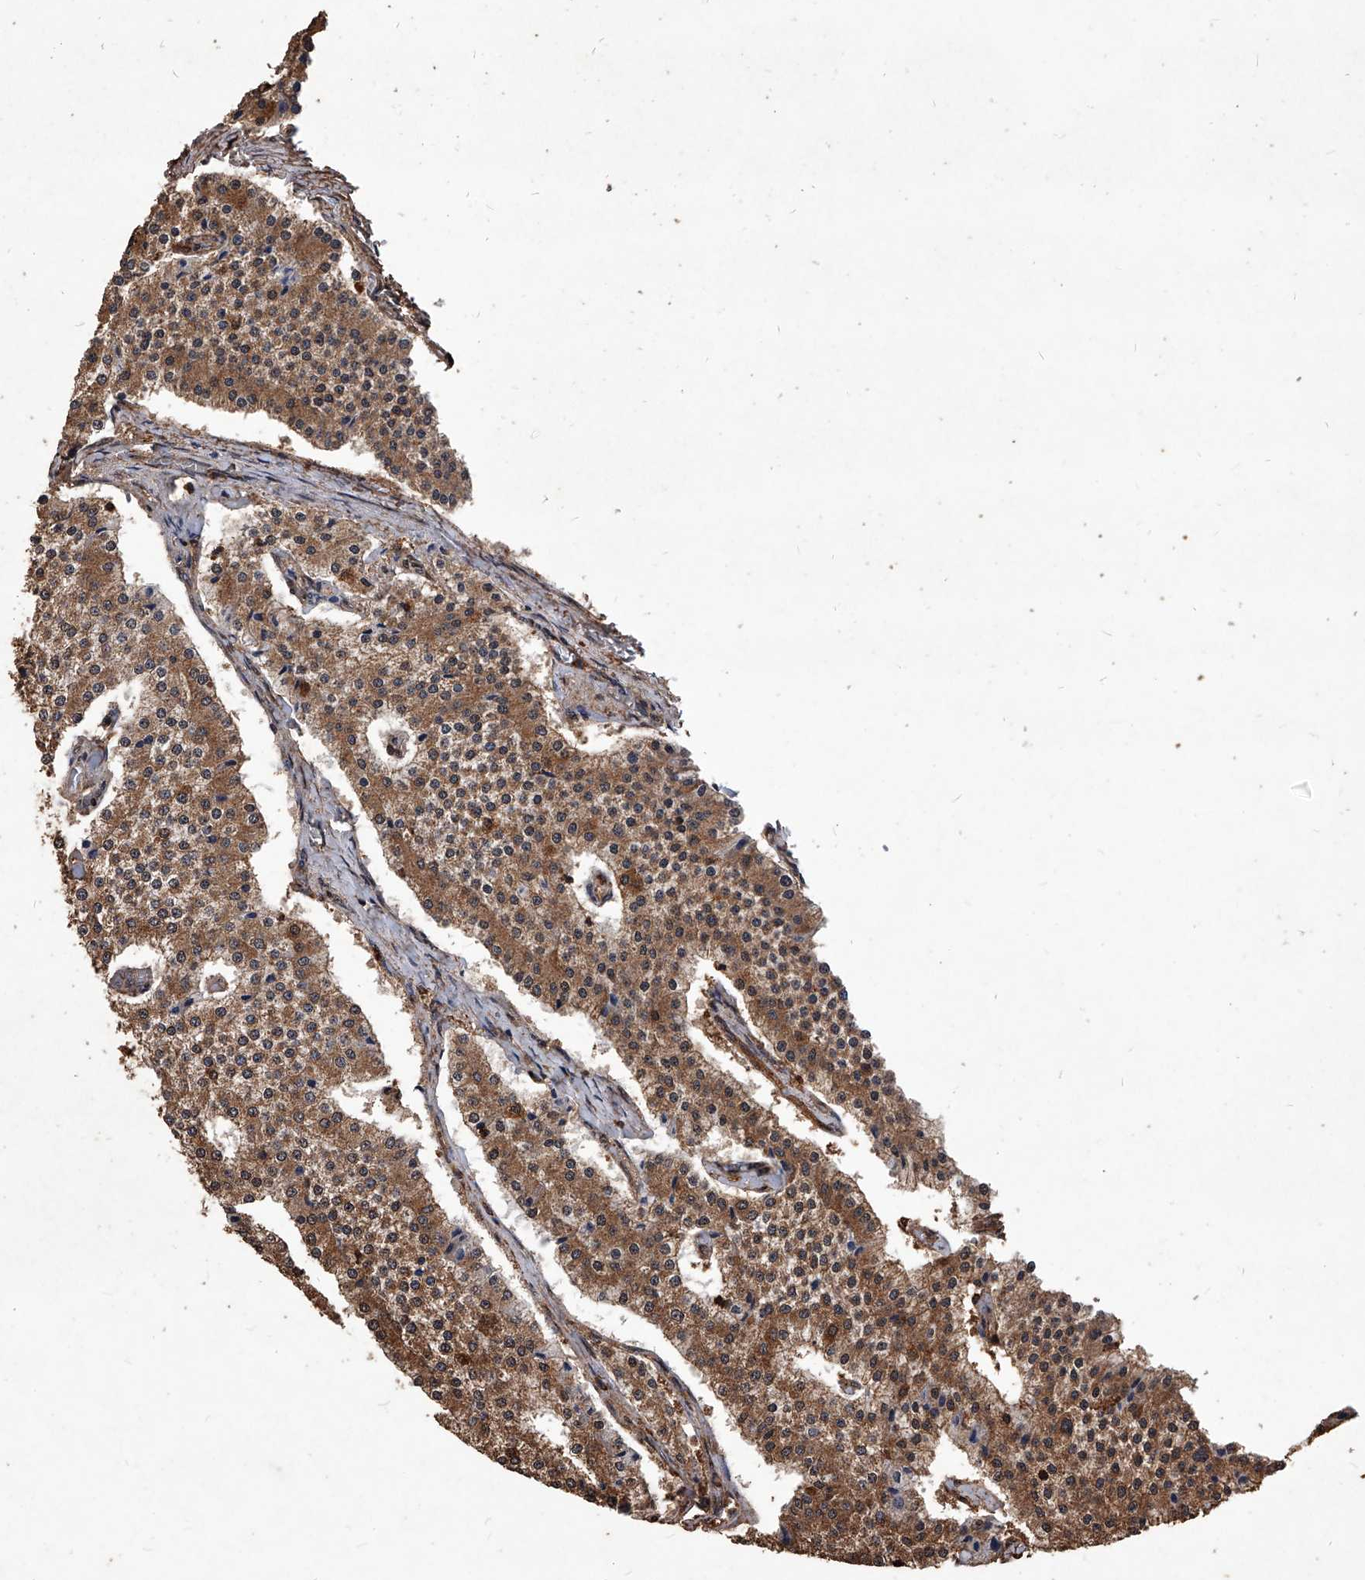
{"staining": {"intensity": "moderate", "quantity": ">75%", "location": "cytoplasmic/membranous"}, "tissue": "carcinoid", "cell_type": "Tumor cells", "image_type": "cancer", "snomed": [{"axis": "morphology", "description": "Carcinoid, malignant, NOS"}, {"axis": "topography", "description": "Colon"}], "caption": "Human carcinoid stained with a brown dye exhibits moderate cytoplasmic/membranous positive expression in approximately >75% of tumor cells.", "gene": "UCP2", "patient": {"sex": "female", "age": 52}}